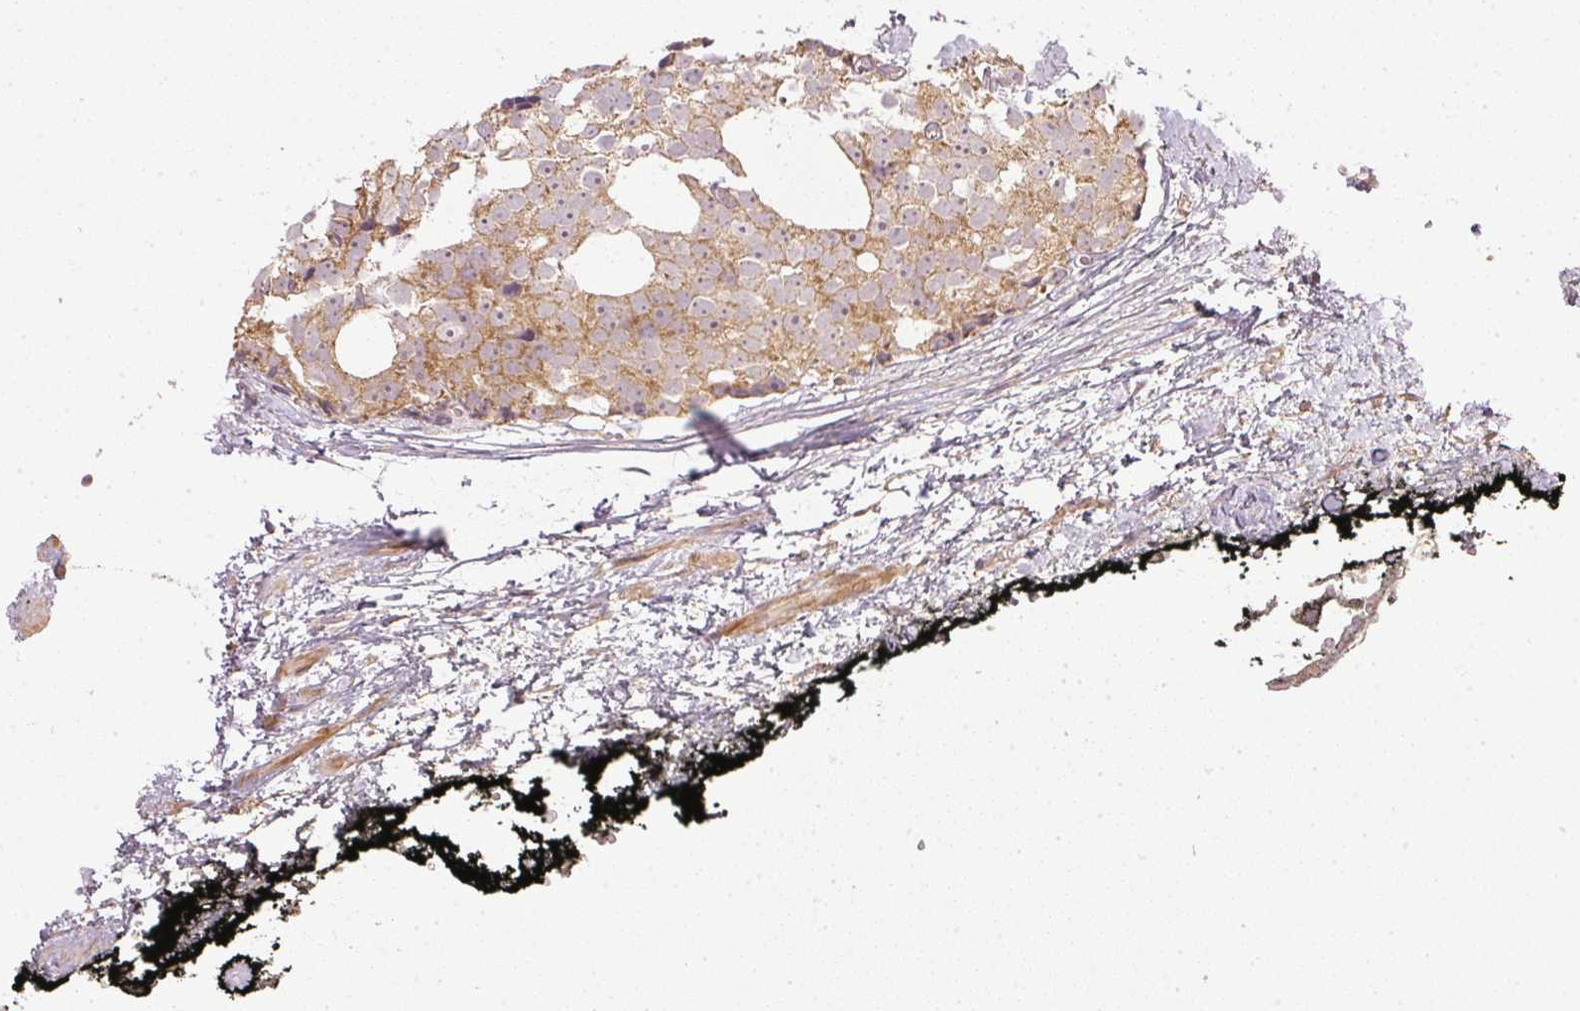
{"staining": {"intensity": "moderate", "quantity": ">75%", "location": "cytoplasmic/membranous"}, "tissue": "prostate cancer", "cell_type": "Tumor cells", "image_type": "cancer", "snomed": [{"axis": "morphology", "description": "Adenocarcinoma, High grade"}, {"axis": "topography", "description": "Prostate"}], "caption": "An IHC micrograph of tumor tissue is shown. Protein staining in brown highlights moderate cytoplasmic/membranous positivity in adenocarcinoma (high-grade) (prostate) within tumor cells. (DAB IHC with brightfield microscopy, high magnification).", "gene": "NADK2", "patient": {"sex": "male", "age": 71}}